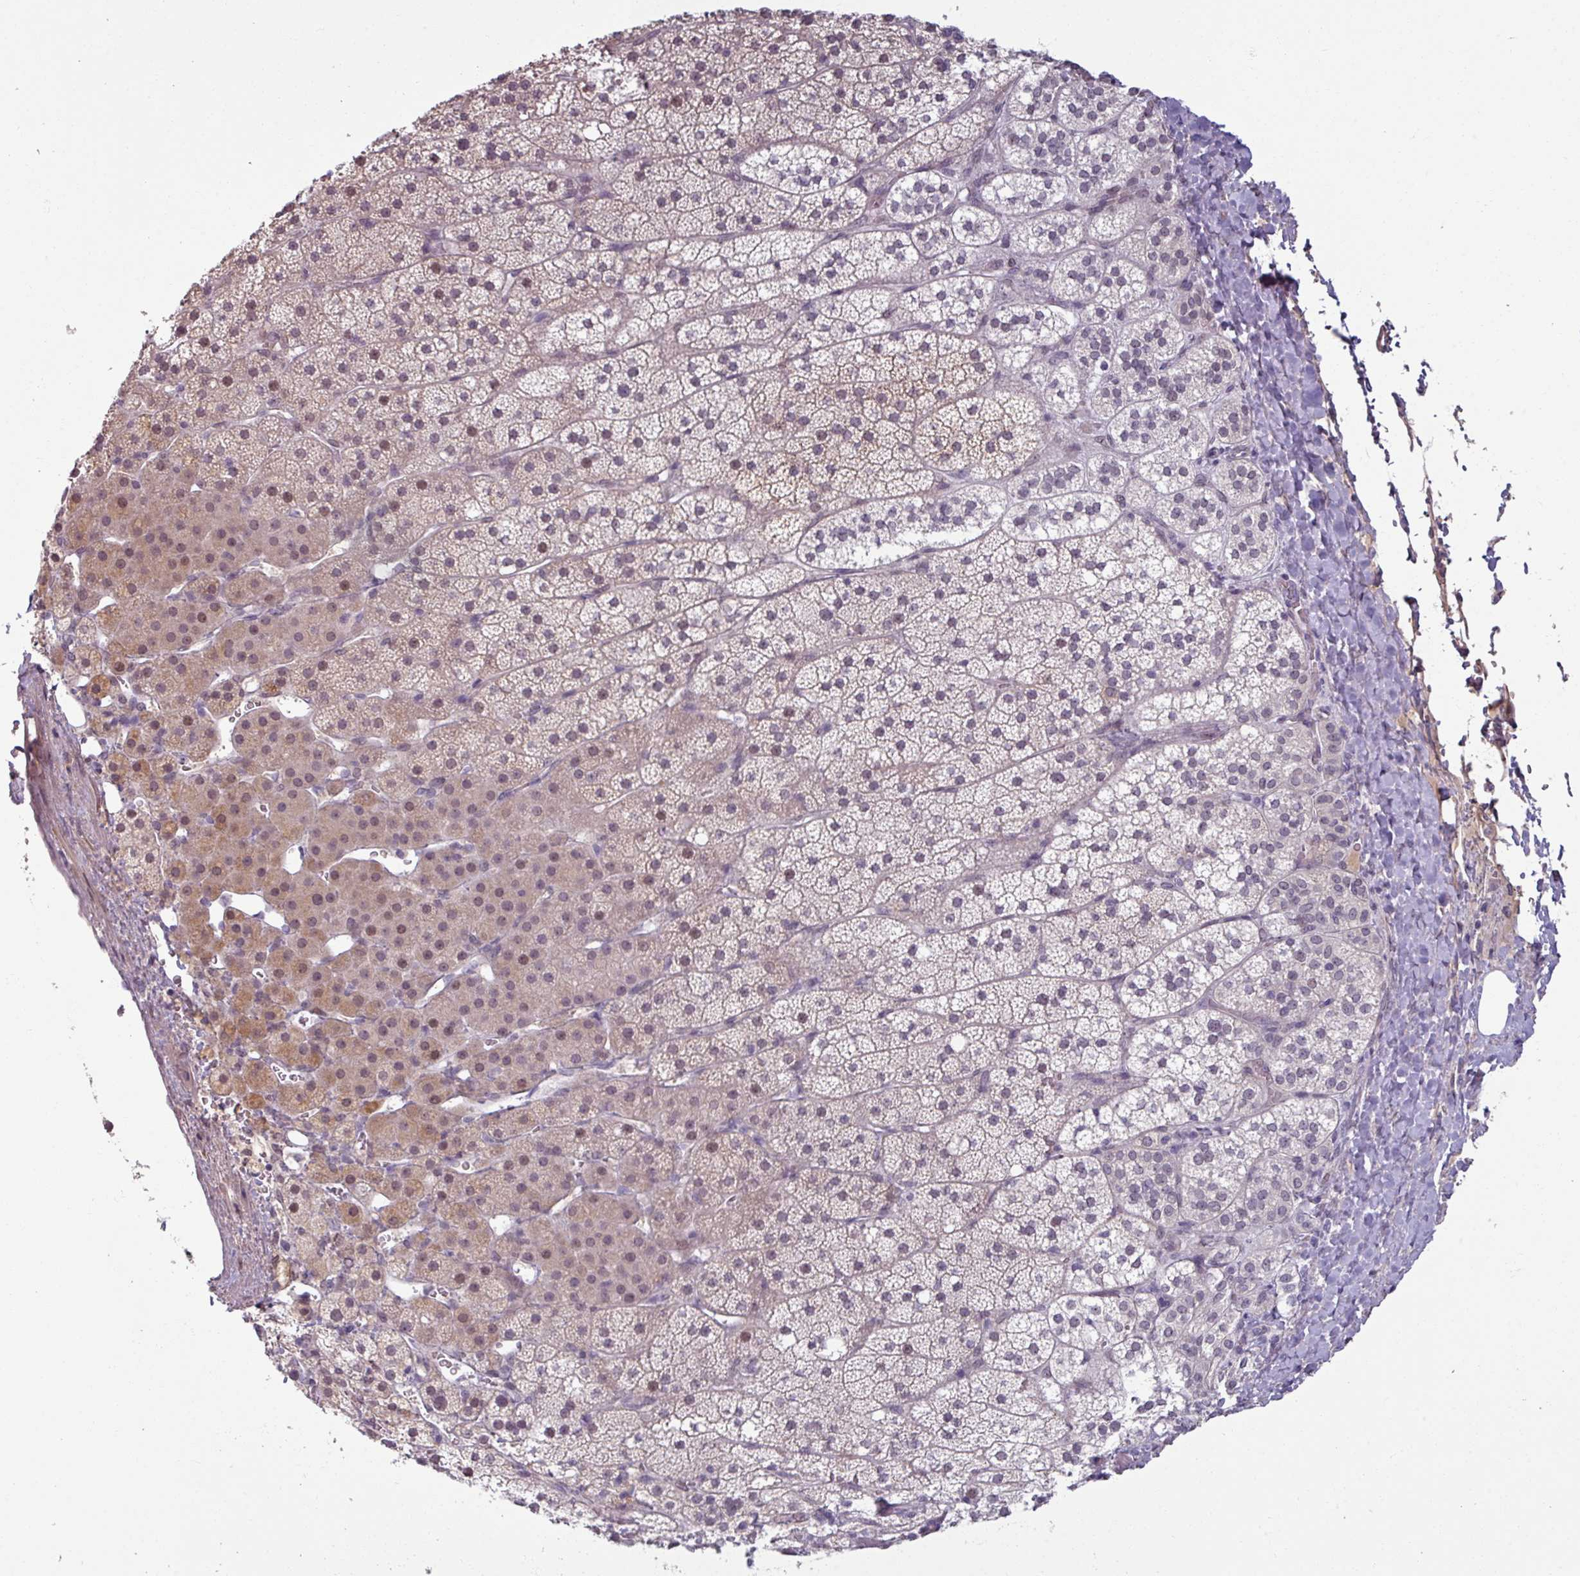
{"staining": {"intensity": "moderate", "quantity": "<25%", "location": "cytoplasmic/membranous,nuclear"}, "tissue": "adrenal gland", "cell_type": "Glandular cells", "image_type": "normal", "snomed": [{"axis": "morphology", "description": "Normal tissue, NOS"}, {"axis": "topography", "description": "Adrenal gland"}], "caption": "Protein staining of benign adrenal gland shows moderate cytoplasmic/membranous,nuclear staining in approximately <25% of glandular cells. (Stains: DAB in brown, nuclei in blue, Microscopy: brightfield microscopy at high magnification).", "gene": "UVSSA", "patient": {"sex": "male", "age": 53}}